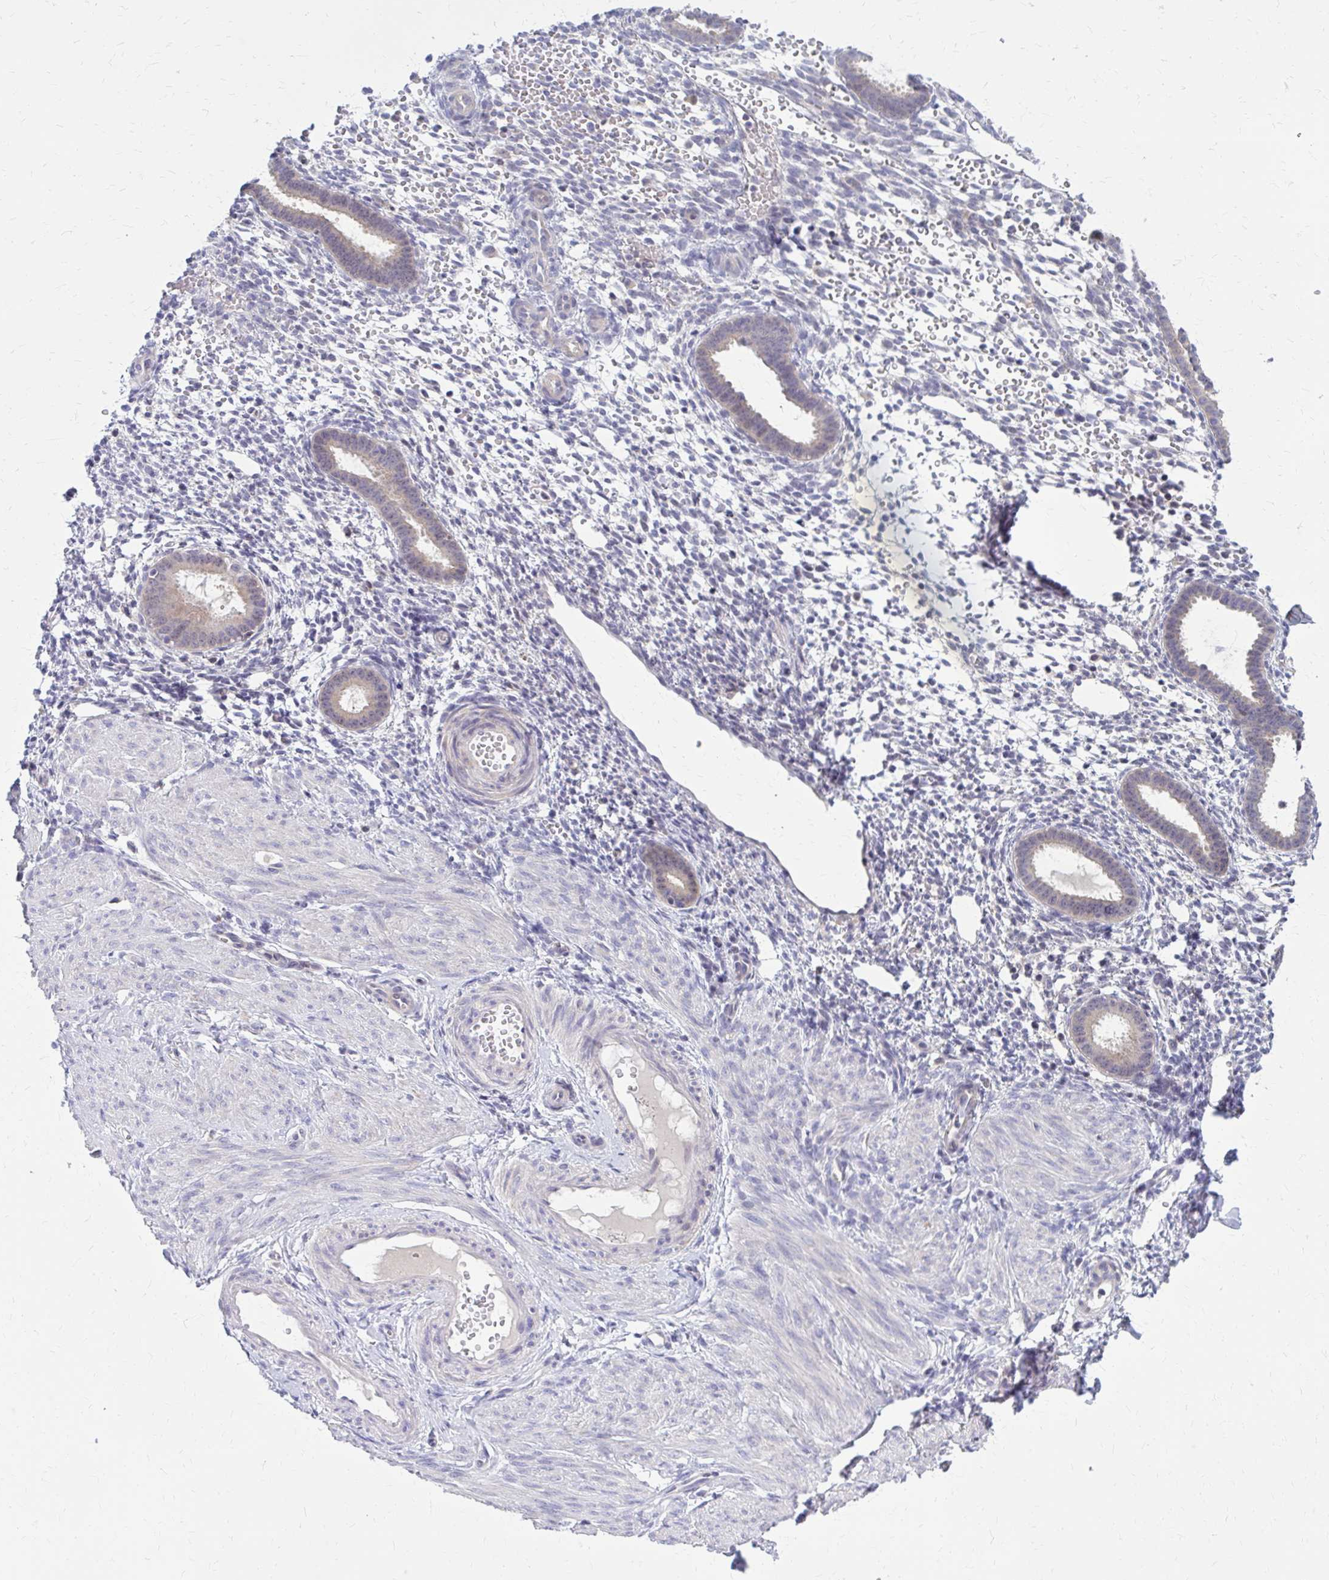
{"staining": {"intensity": "negative", "quantity": "none", "location": "none"}, "tissue": "endometrium", "cell_type": "Cells in endometrial stroma", "image_type": "normal", "snomed": [{"axis": "morphology", "description": "Normal tissue, NOS"}, {"axis": "topography", "description": "Endometrium"}], "caption": "Micrograph shows no significant protein expression in cells in endometrial stroma of benign endometrium. (Brightfield microscopy of DAB (3,3'-diaminobenzidine) IHC at high magnification).", "gene": "DBI", "patient": {"sex": "female", "age": 36}}